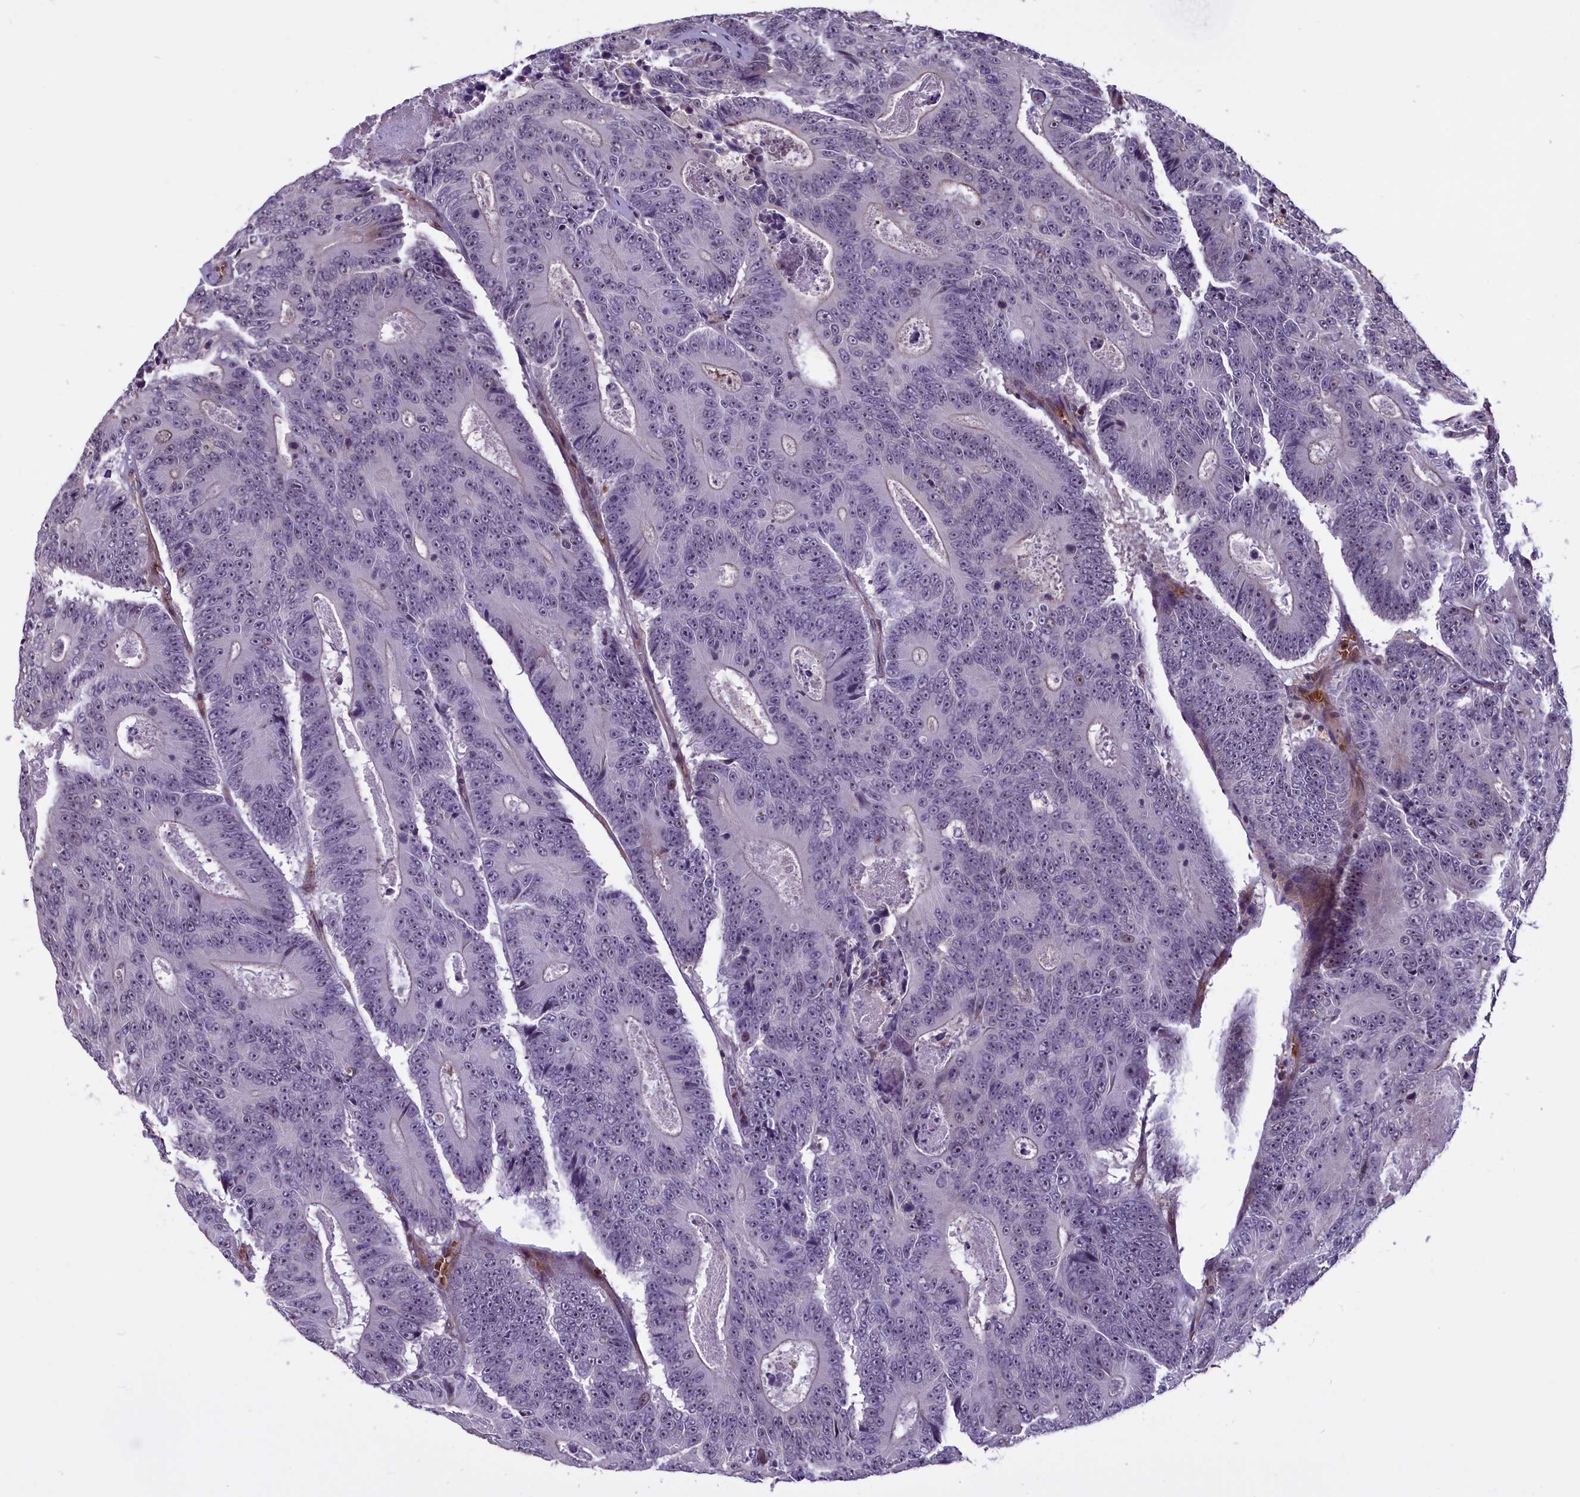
{"staining": {"intensity": "negative", "quantity": "none", "location": "none"}, "tissue": "colorectal cancer", "cell_type": "Tumor cells", "image_type": "cancer", "snomed": [{"axis": "morphology", "description": "Adenocarcinoma, NOS"}, {"axis": "topography", "description": "Colon"}], "caption": "A high-resolution photomicrograph shows immunohistochemistry staining of adenocarcinoma (colorectal), which exhibits no significant staining in tumor cells.", "gene": "SHFL", "patient": {"sex": "male", "age": 83}}